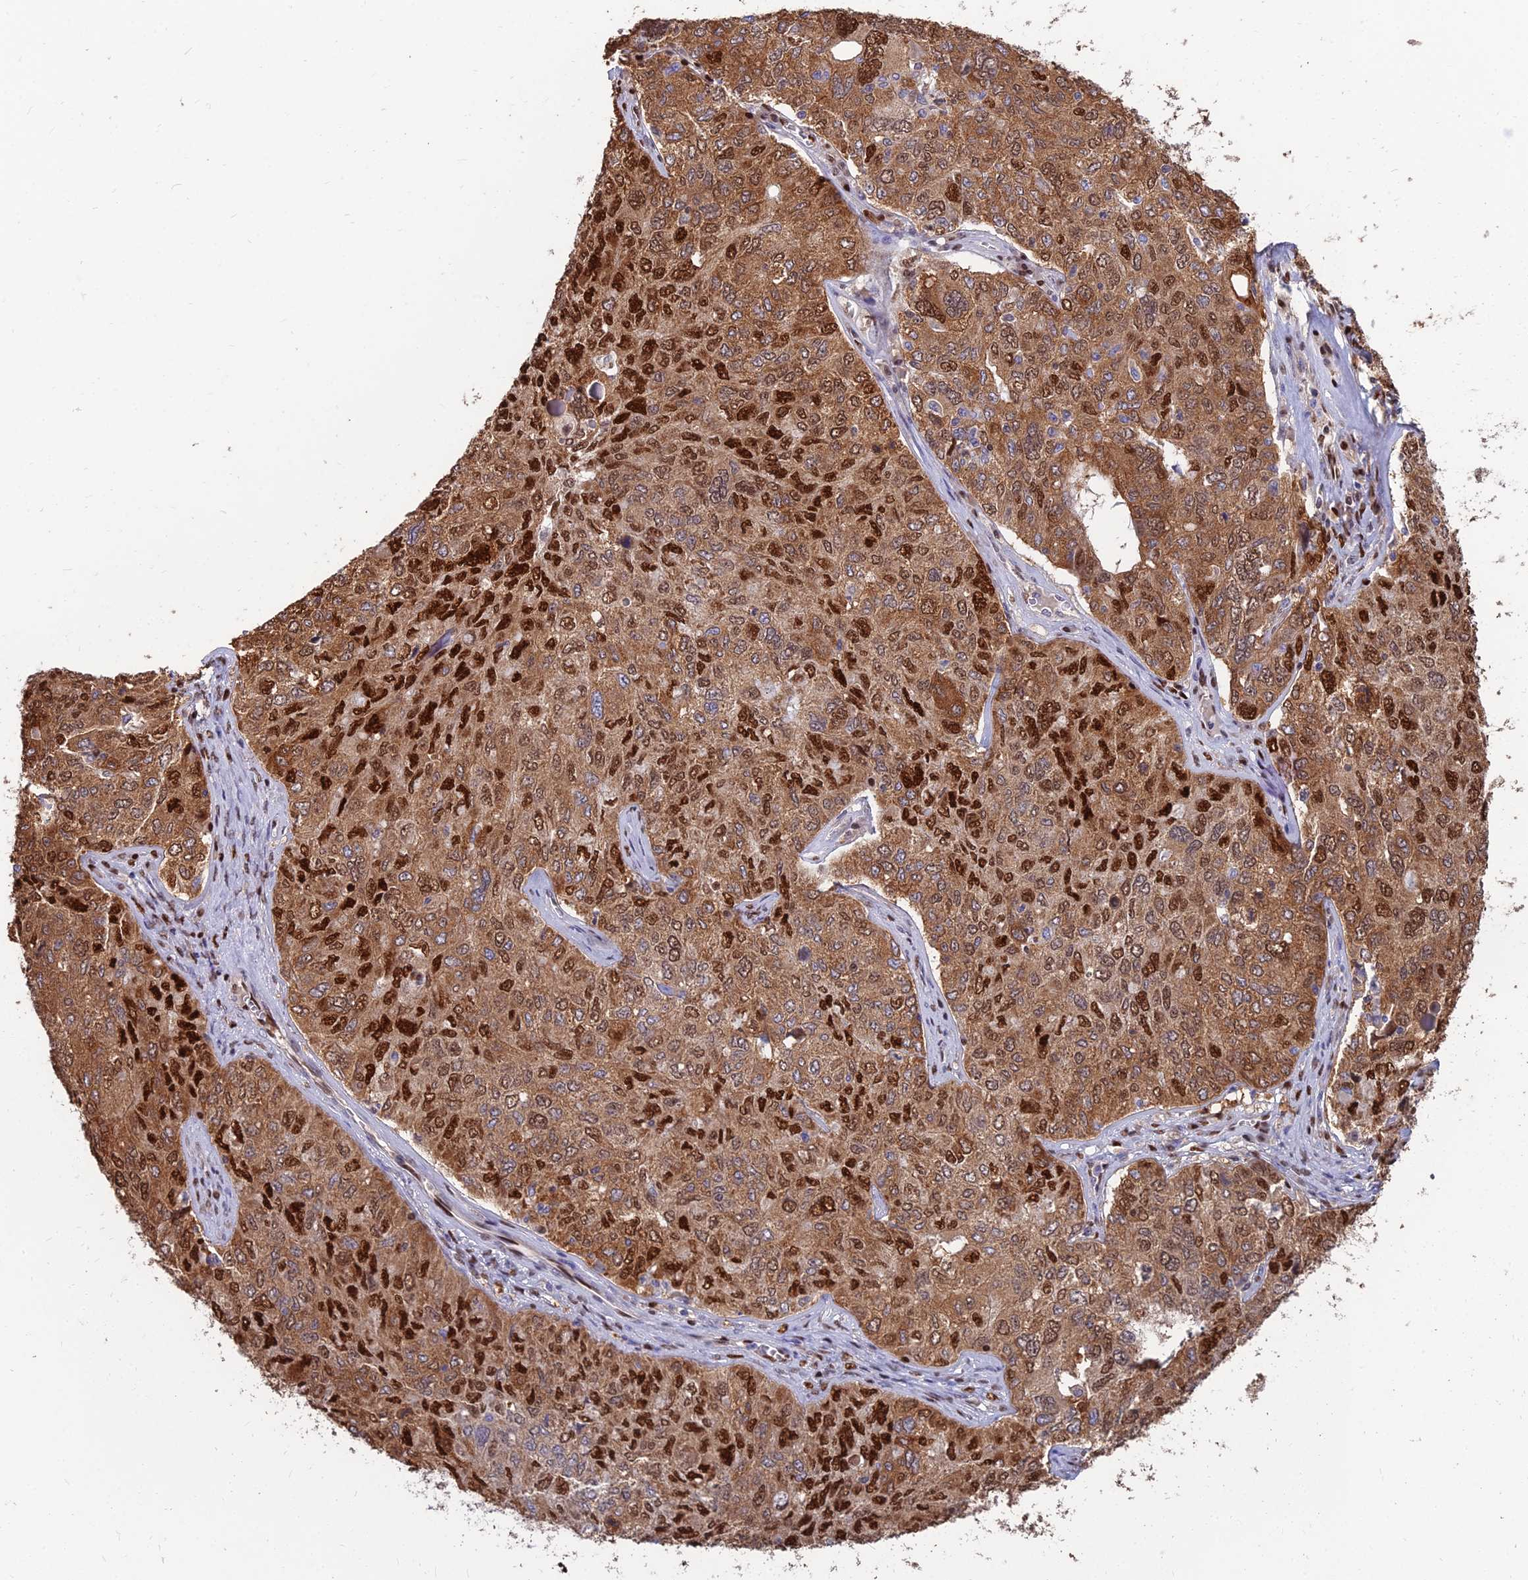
{"staining": {"intensity": "strong", "quantity": ">75%", "location": "cytoplasmic/membranous,nuclear"}, "tissue": "ovarian cancer", "cell_type": "Tumor cells", "image_type": "cancer", "snomed": [{"axis": "morphology", "description": "Carcinoma, endometroid"}, {"axis": "topography", "description": "Ovary"}], "caption": "The image exhibits staining of ovarian cancer (endometroid carcinoma), revealing strong cytoplasmic/membranous and nuclear protein expression (brown color) within tumor cells.", "gene": "DNPEP", "patient": {"sex": "female", "age": 62}}